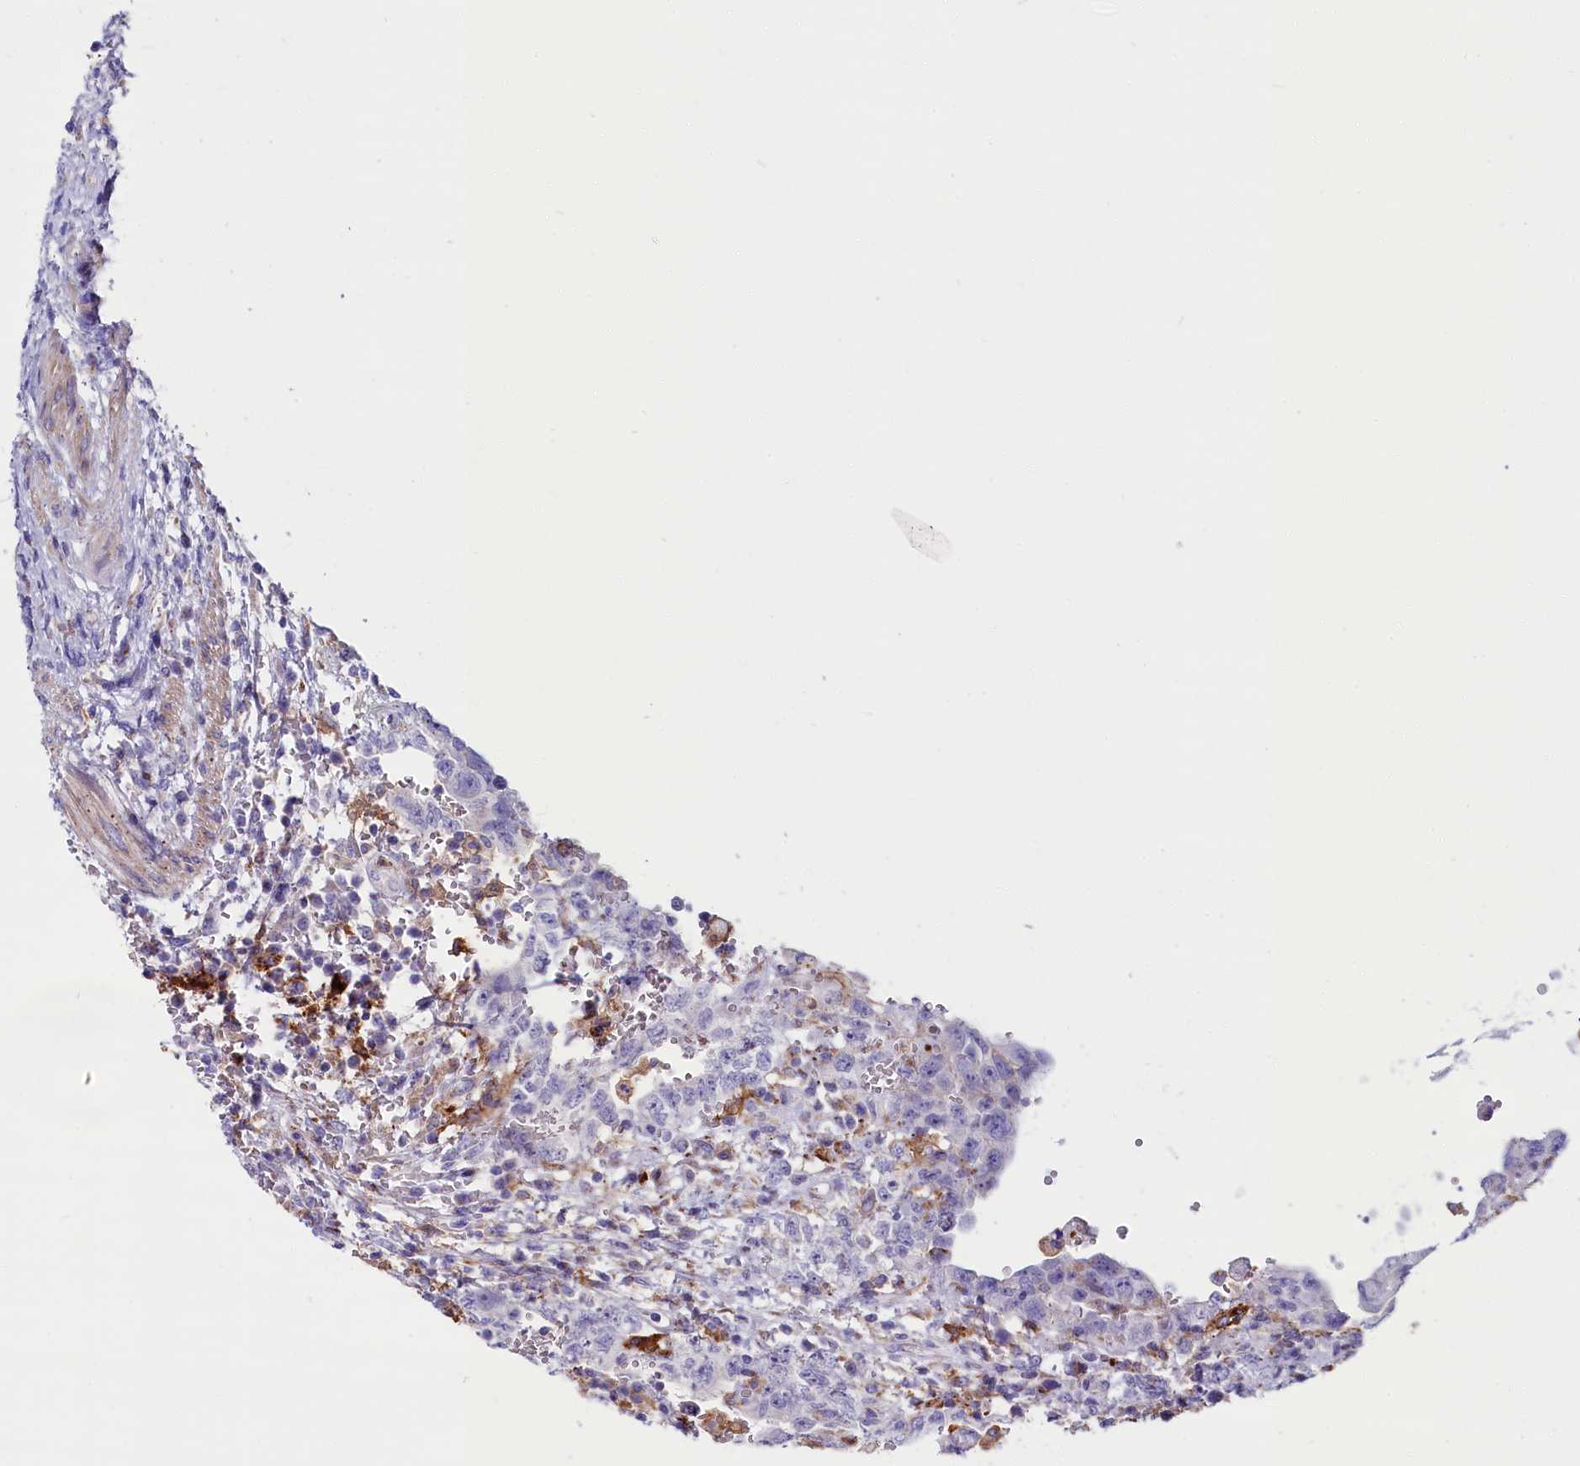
{"staining": {"intensity": "negative", "quantity": "none", "location": "none"}, "tissue": "testis cancer", "cell_type": "Tumor cells", "image_type": "cancer", "snomed": [{"axis": "morphology", "description": "Carcinoma, Embryonal, NOS"}, {"axis": "topography", "description": "Testis"}], "caption": "Immunohistochemistry of testis embryonal carcinoma shows no positivity in tumor cells.", "gene": "IL20RA", "patient": {"sex": "male", "age": 26}}